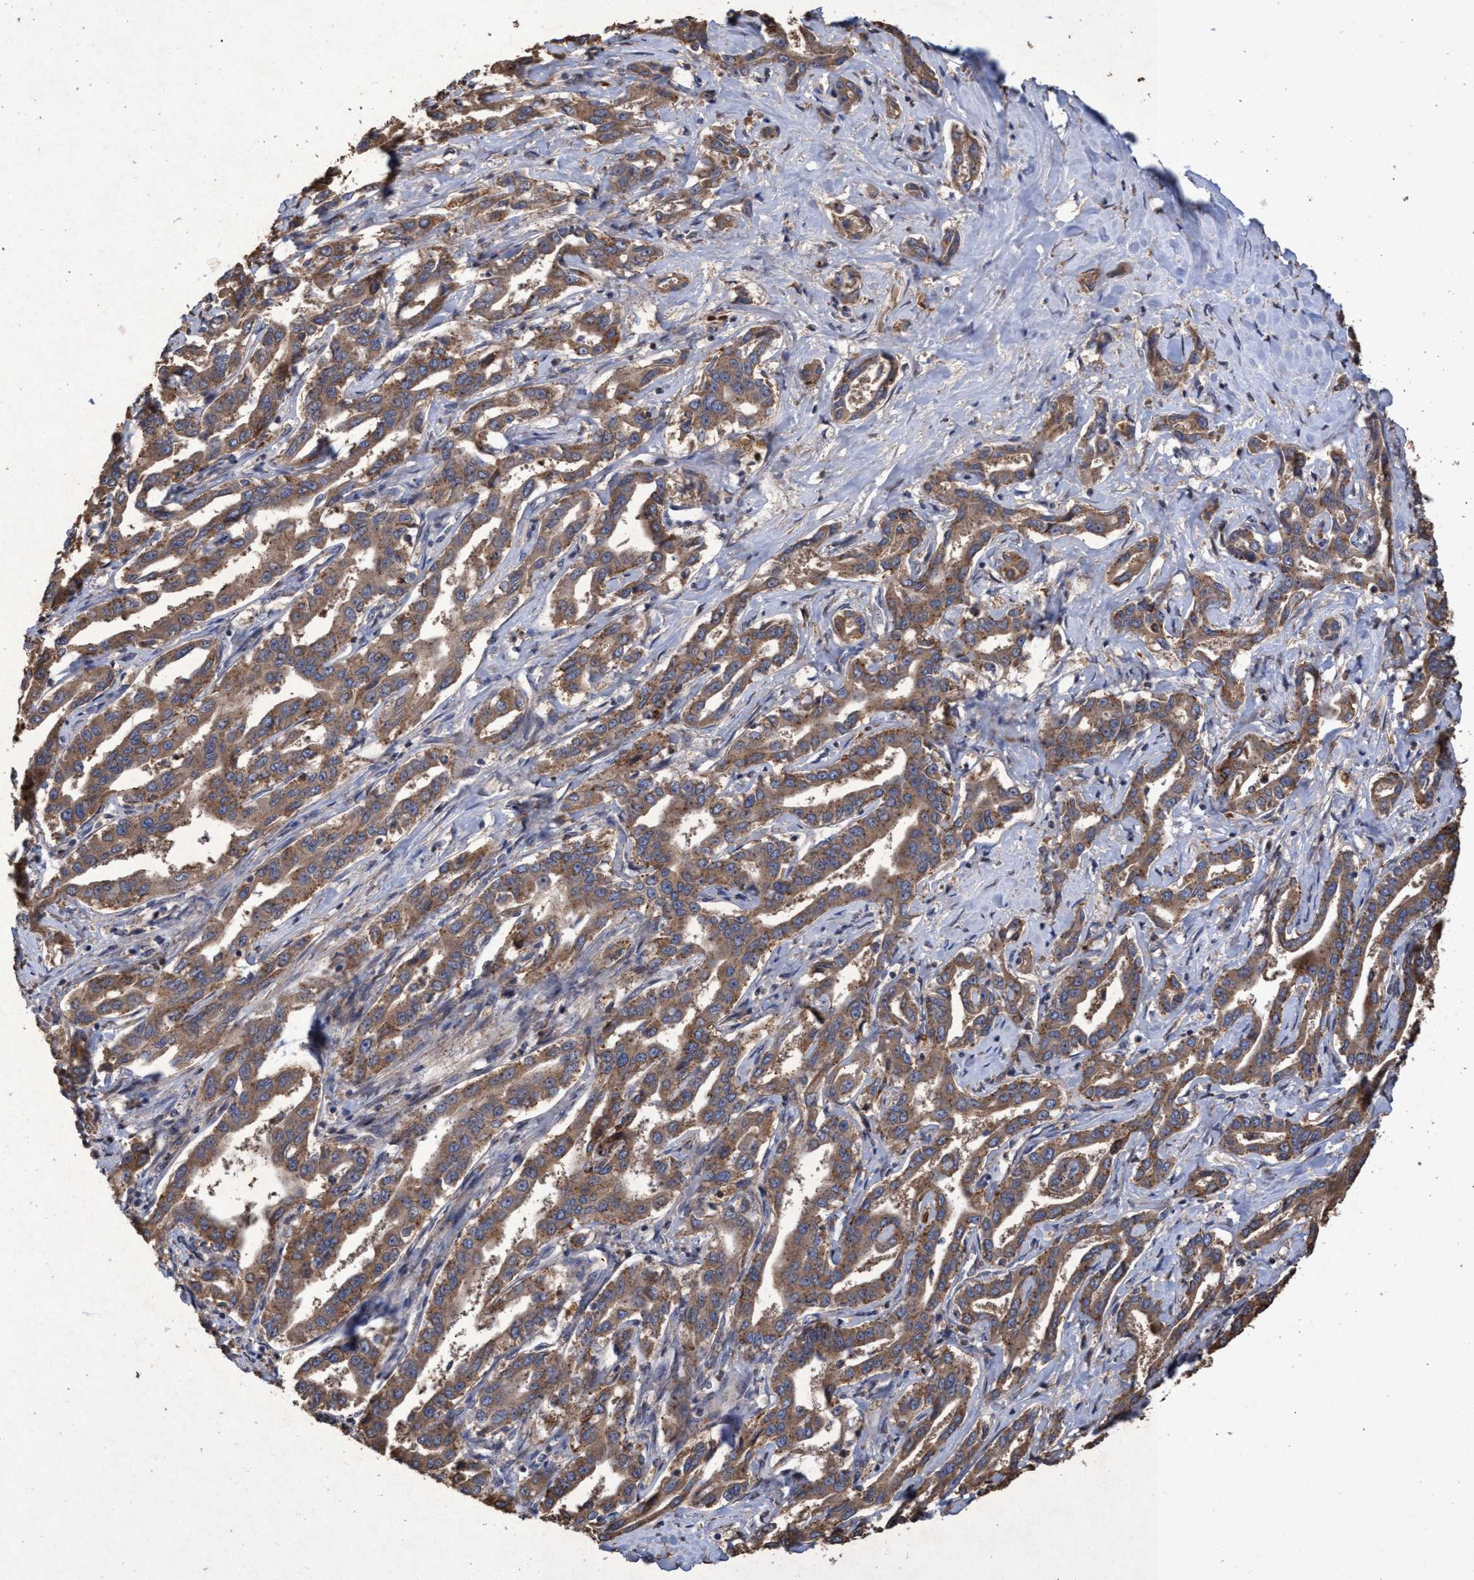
{"staining": {"intensity": "moderate", "quantity": ">75%", "location": "cytoplasmic/membranous"}, "tissue": "liver cancer", "cell_type": "Tumor cells", "image_type": "cancer", "snomed": [{"axis": "morphology", "description": "Cholangiocarcinoma"}, {"axis": "topography", "description": "Liver"}], "caption": "This is an image of immunohistochemistry staining of liver cancer, which shows moderate expression in the cytoplasmic/membranous of tumor cells.", "gene": "CHMP6", "patient": {"sex": "male", "age": 59}}